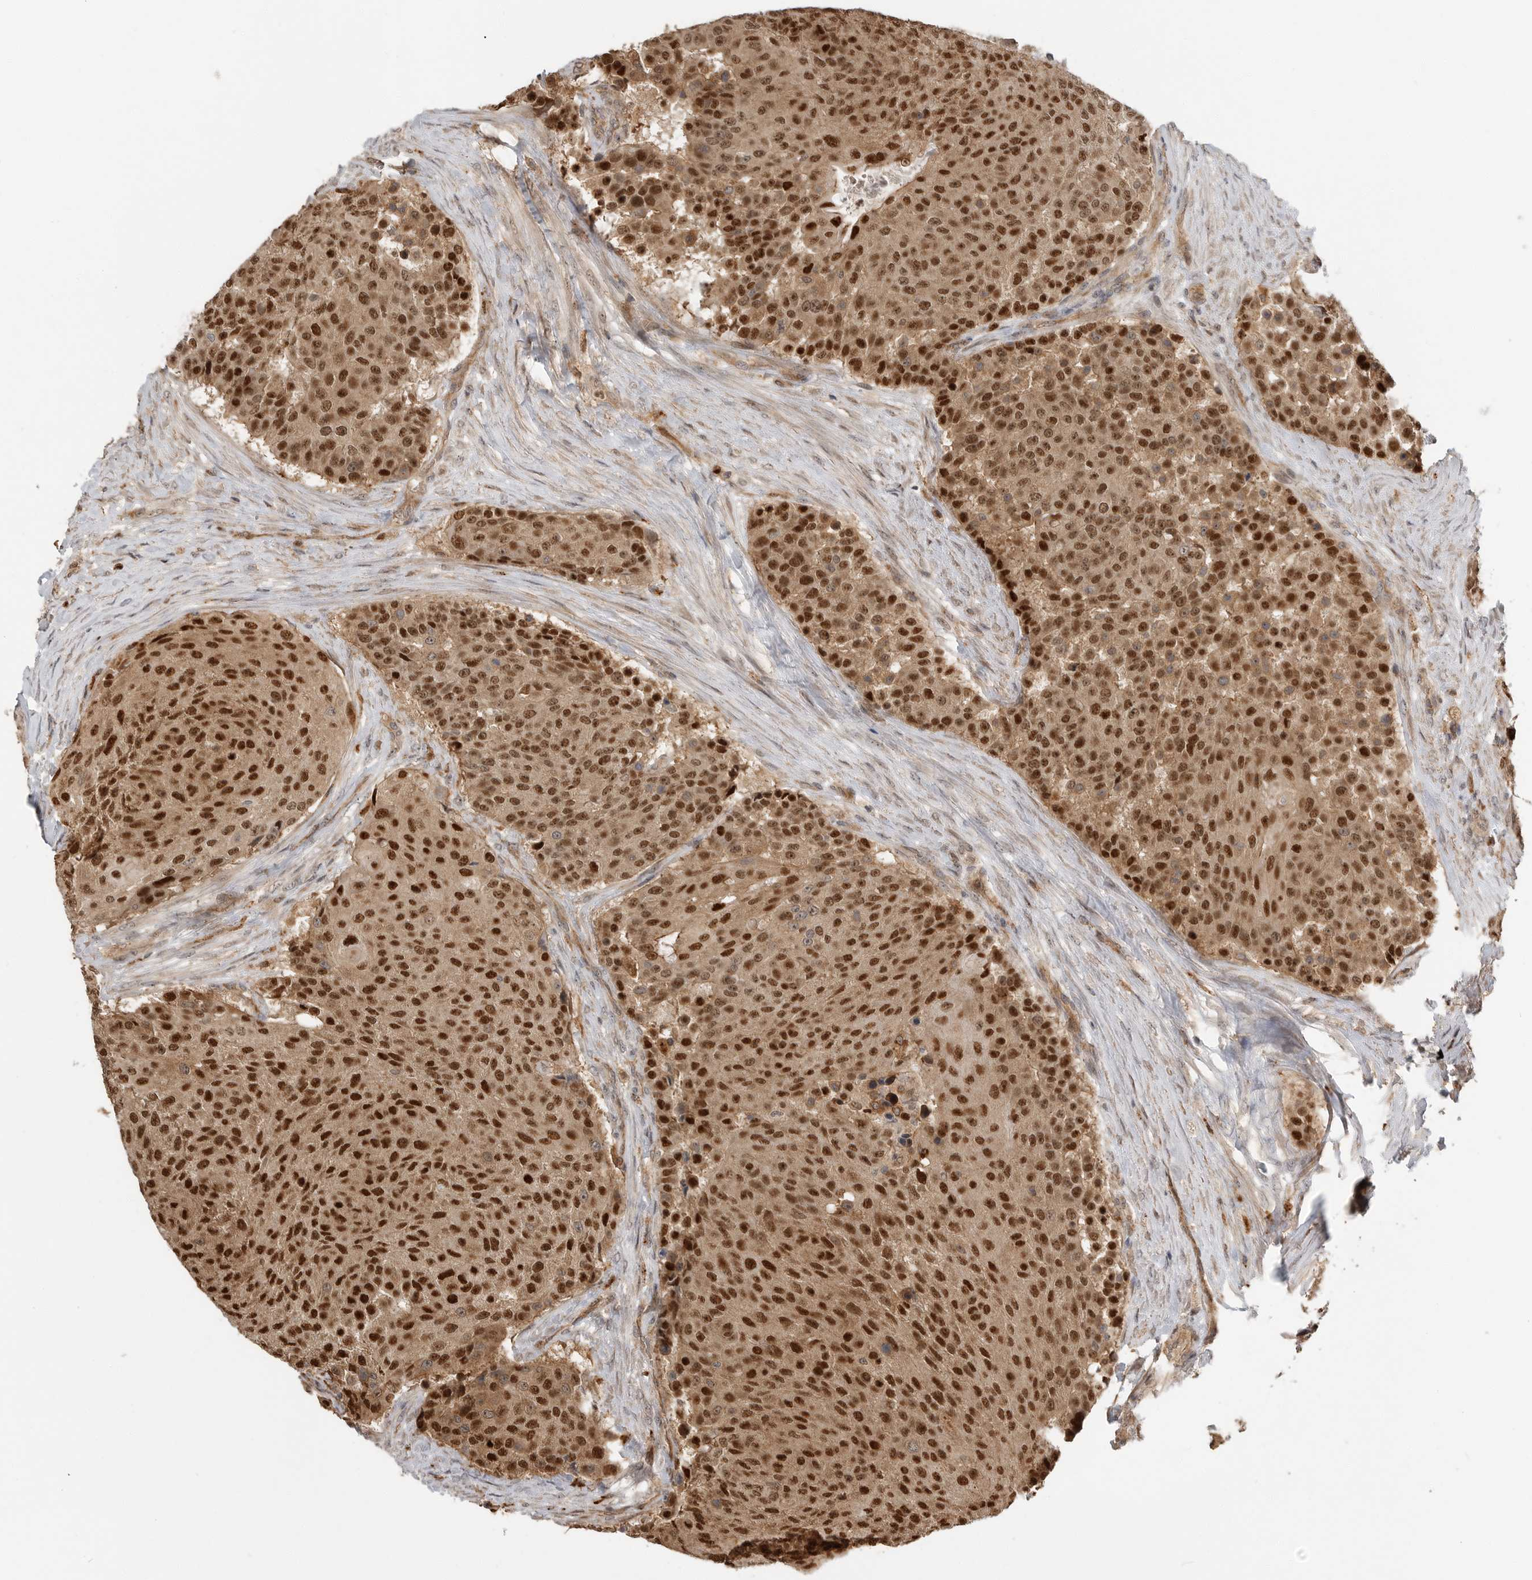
{"staining": {"intensity": "strong", "quantity": ">75%", "location": "cytoplasmic/membranous,nuclear"}, "tissue": "urothelial cancer", "cell_type": "Tumor cells", "image_type": "cancer", "snomed": [{"axis": "morphology", "description": "Urothelial carcinoma, High grade"}, {"axis": "topography", "description": "Urinary bladder"}], "caption": "Strong cytoplasmic/membranous and nuclear positivity is seen in about >75% of tumor cells in urothelial cancer.", "gene": "STRAP", "patient": {"sex": "female", "age": 63}}